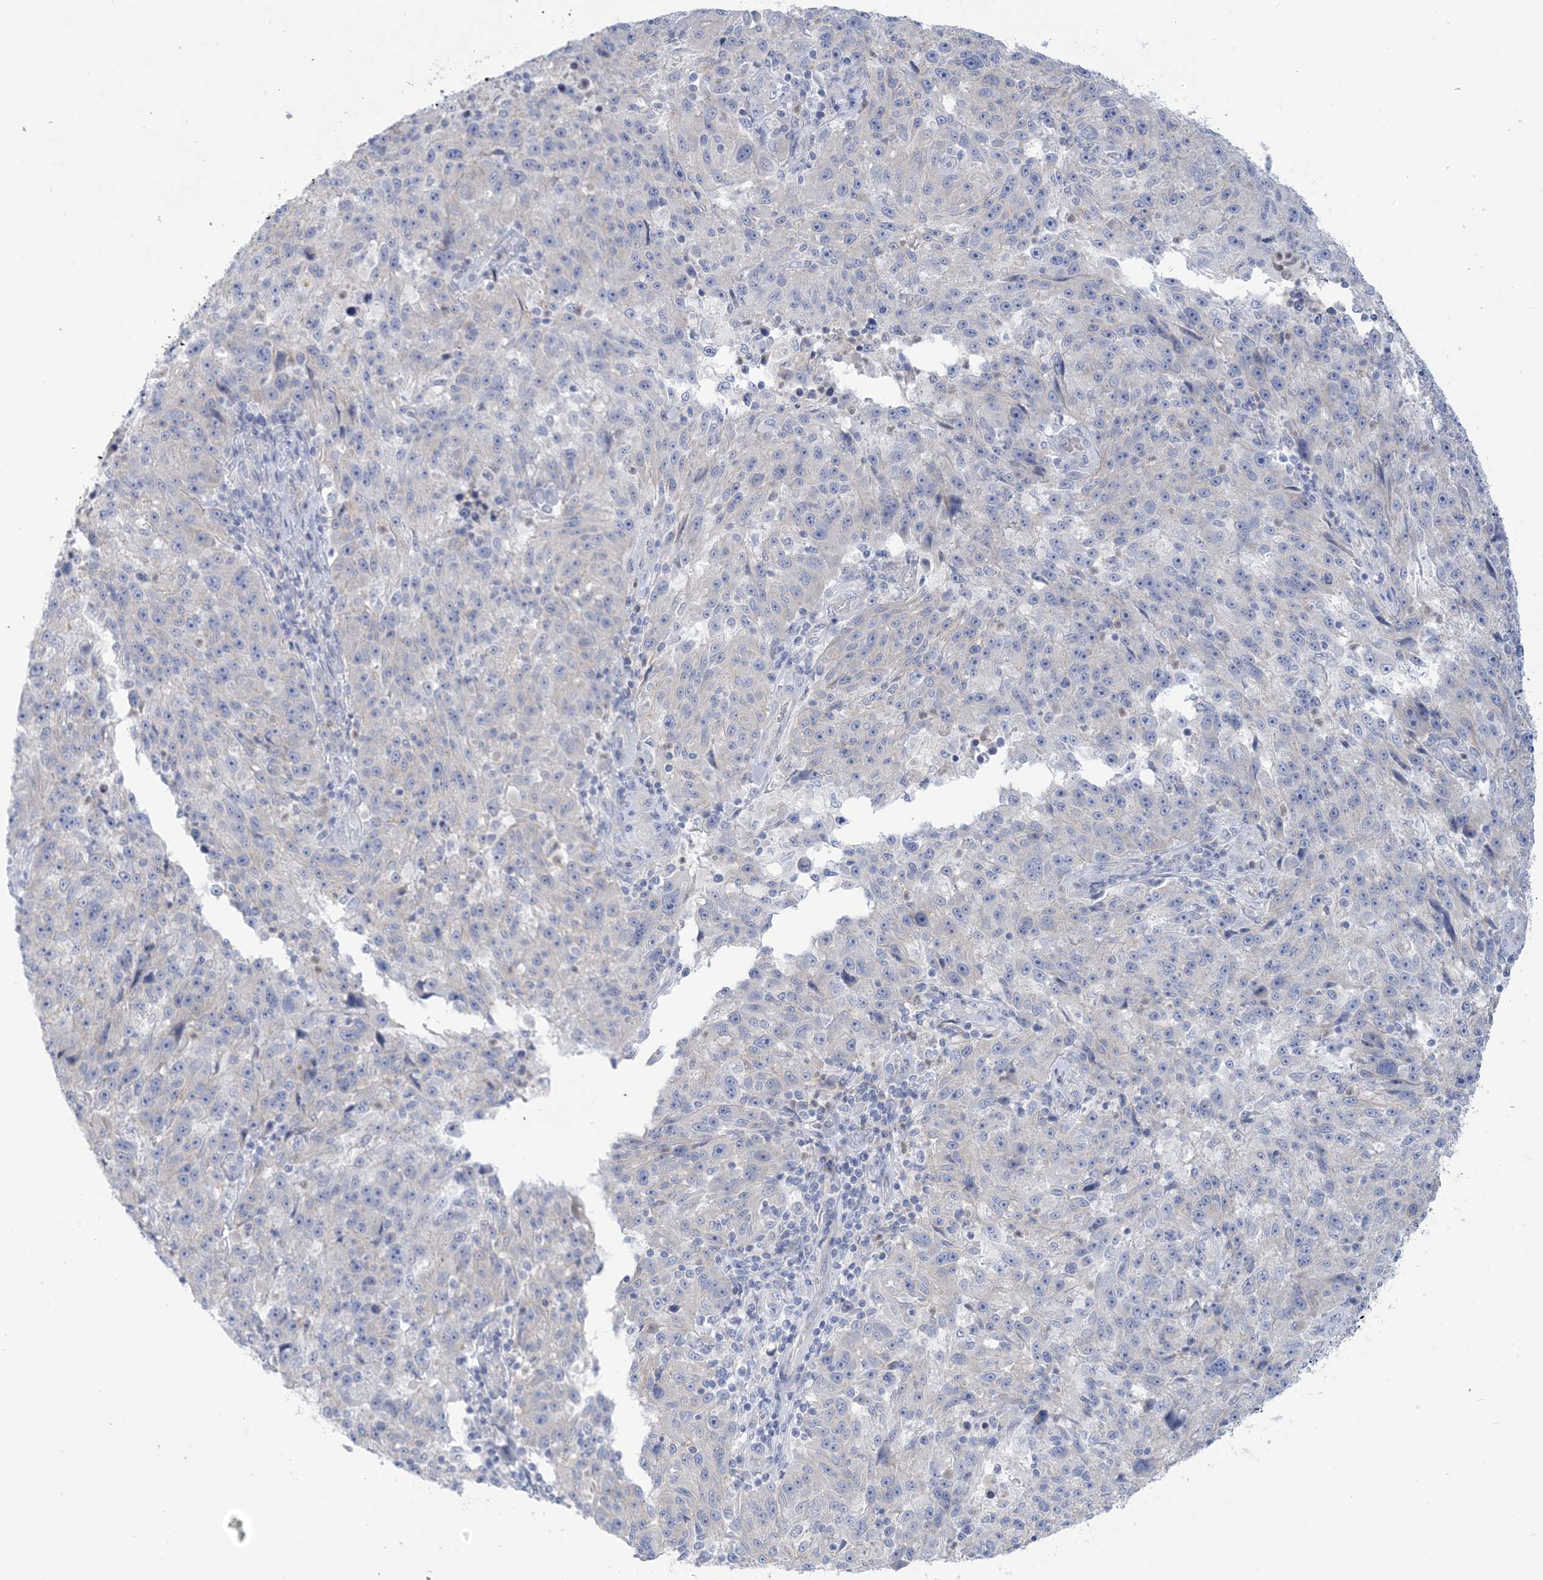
{"staining": {"intensity": "negative", "quantity": "none", "location": "none"}, "tissue": "melanoma", "cell_type": "Tumor cells", "image_type": "cancer", "snomed": [{"axis": "morphology", "description": "Malignant melanoma, NOS"}, {"axis": "topography", "description": "Skin"}], "caption": "DAB (3,3'-diaminobenzidine) immunohistochemical staining of human malignant melanoma reveals no significant positivity in tumor cells.", "gene": "MTHFD2L", "patient": {"sex": "male", "age": 53}}